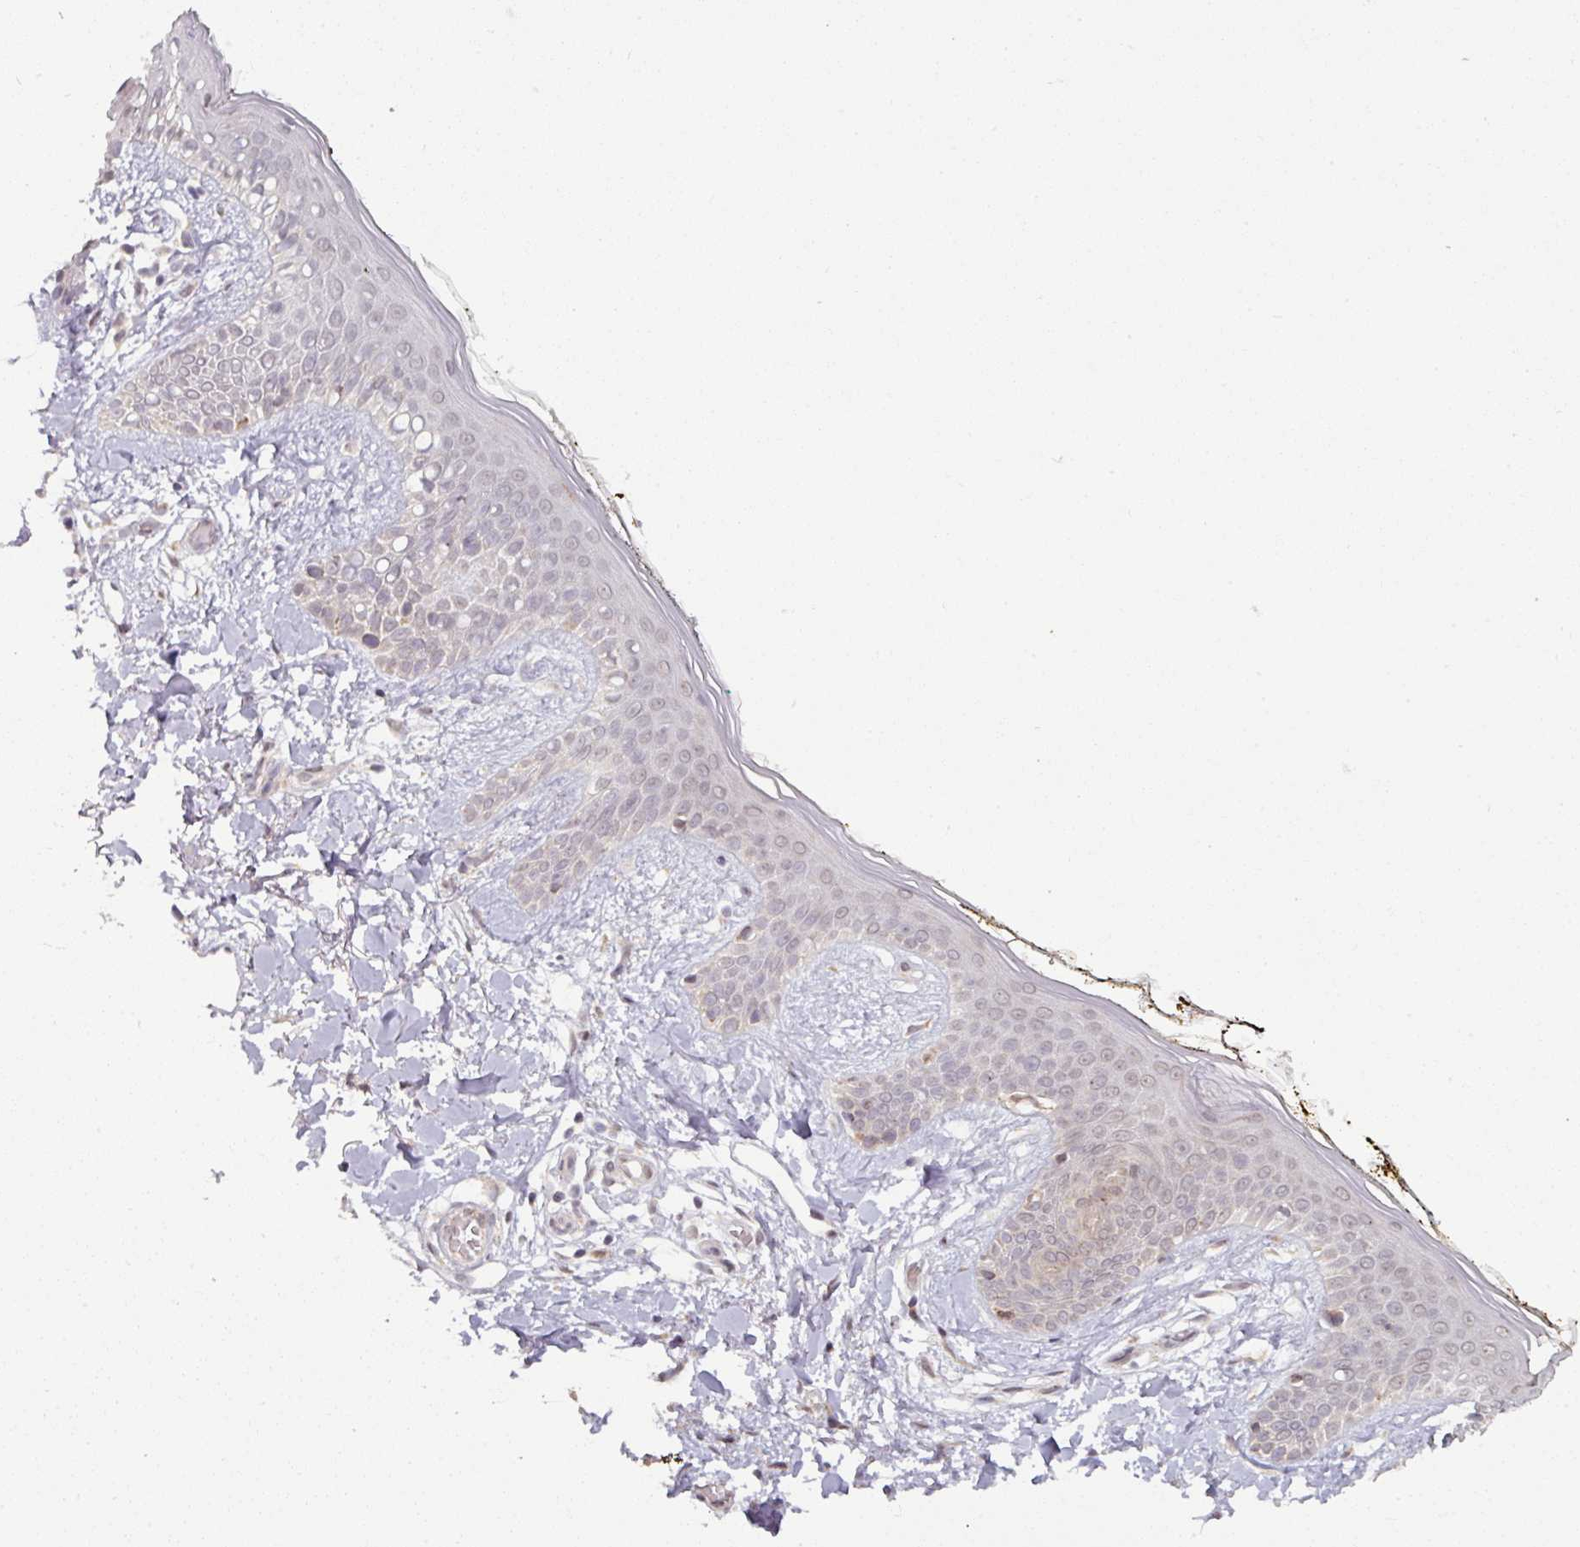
{"staining": {"intensity": "moderate", "quantity": ">75%", "location": "cytoplasmic/membranous"}, "tissue": "skin", "cell_type": "Fibroblasts", "image_type": "normal", "snomed": [{"axis": "morphology", "description": "Normal tissue, NOS"}, {"axis": "topography", "description": "Skin"}], "caption": "Immunohistochemistry micrograph of benign human skin stained for a protein (brown), which demonstrates medium levels of moderate cytoplasmic/membranous positivity in about >75% of fibroblasts.", "gene": "MAGT1", "patient": {"sex": "female", "age": 34}}